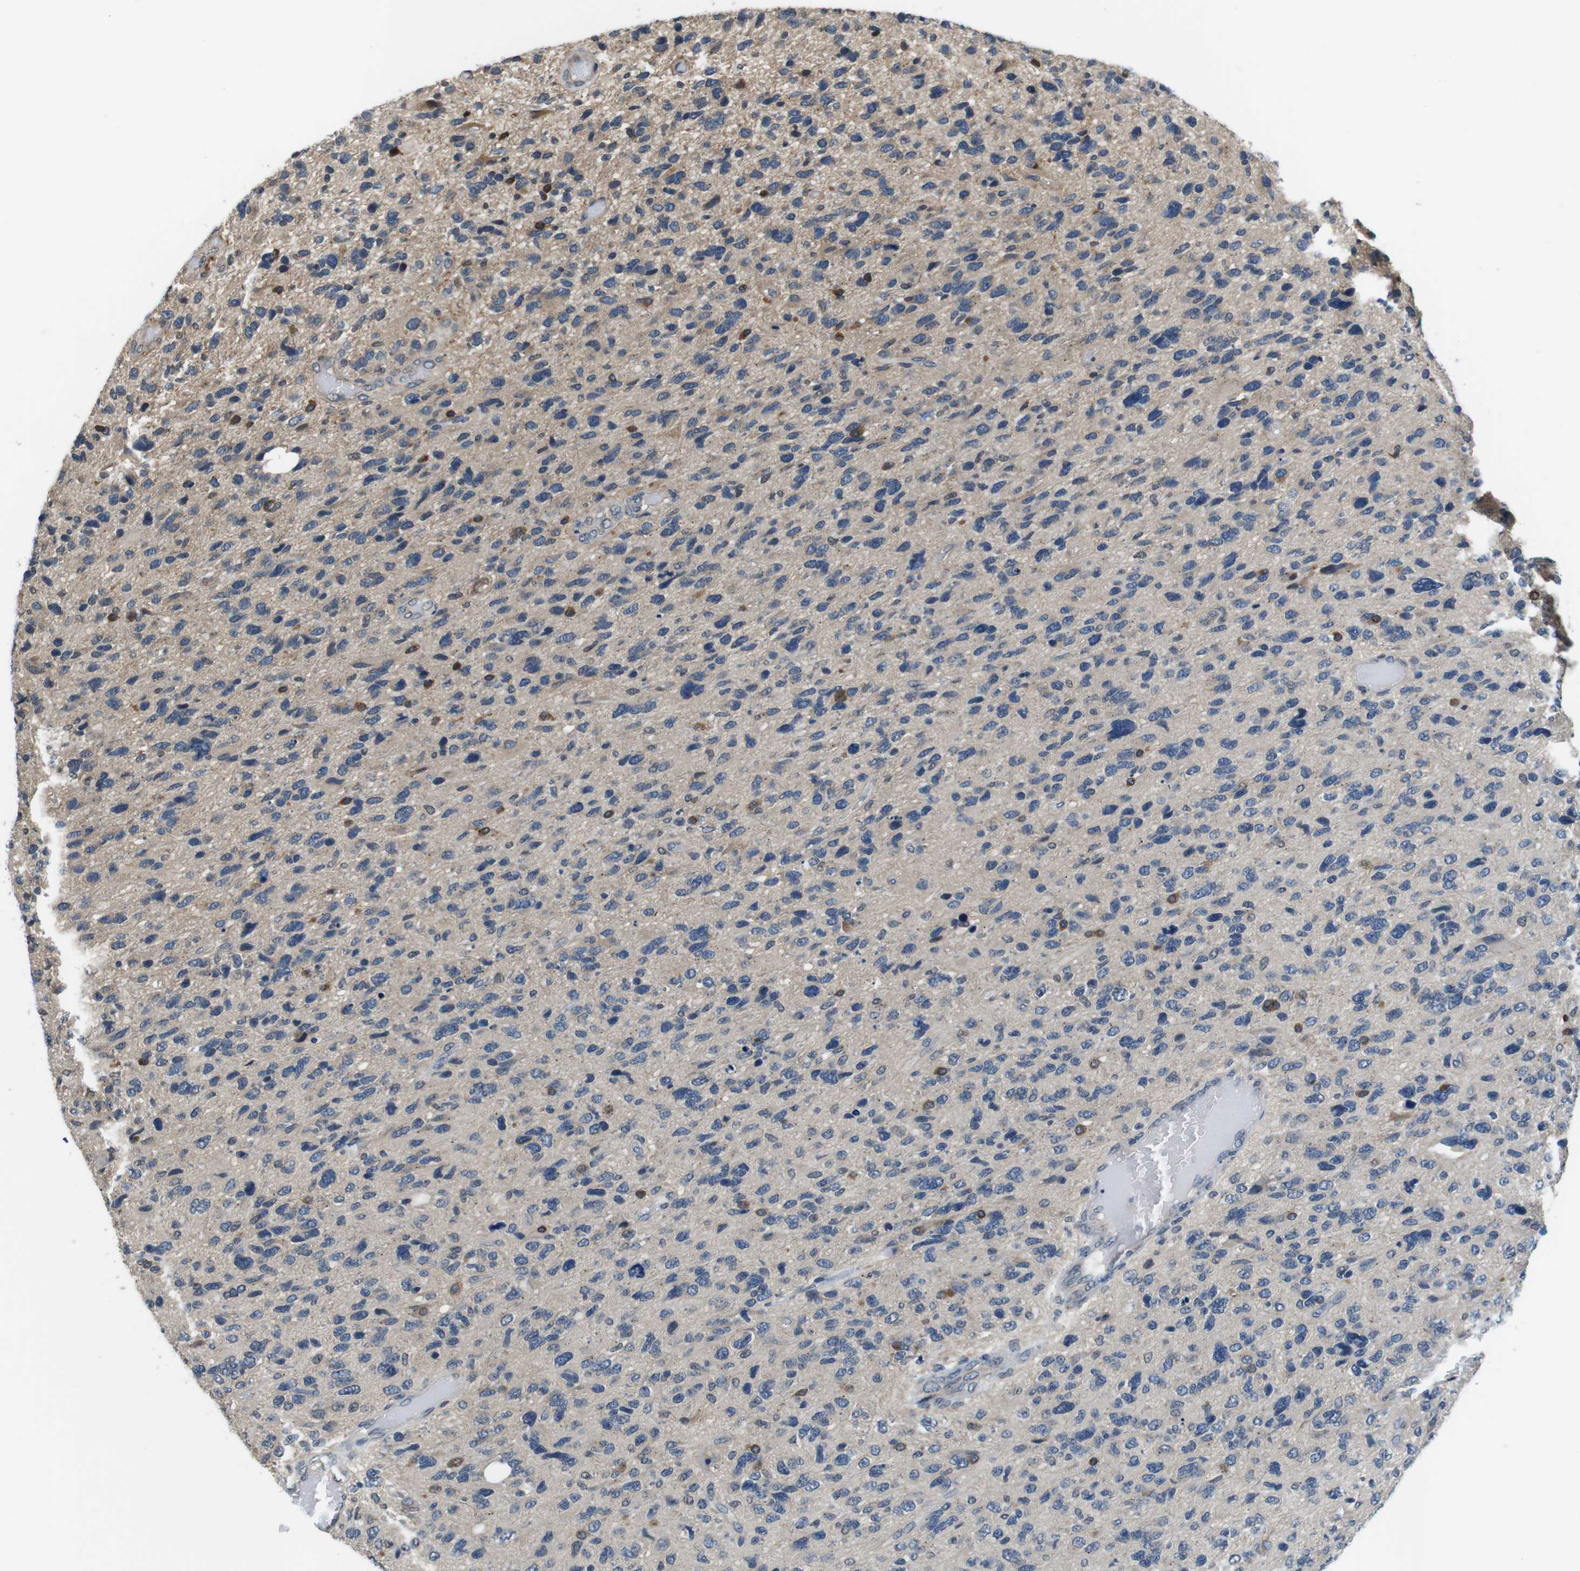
{"staining": {"intensity": "moderate", "quantity": "<25%", "location": "cytoplasmic/membranous"}, "tissue": "glioma", "cell_type": "Tumor cells", "image_type": "cancer", "snomed": [{"axis": "morphology", "description": "Glioma, malignant, High grade"}, {"axis": "topography", "description": "Brain"}], "caption": "Protein staining of glioma tissue shows moderate cytoplasmic/membranous staining in approximately <25% of tumor cells. (IHC, brightfield microscopy, high magnification).", "gene": "CD163L1", "patient": {"sex": "female", "age": 58}}